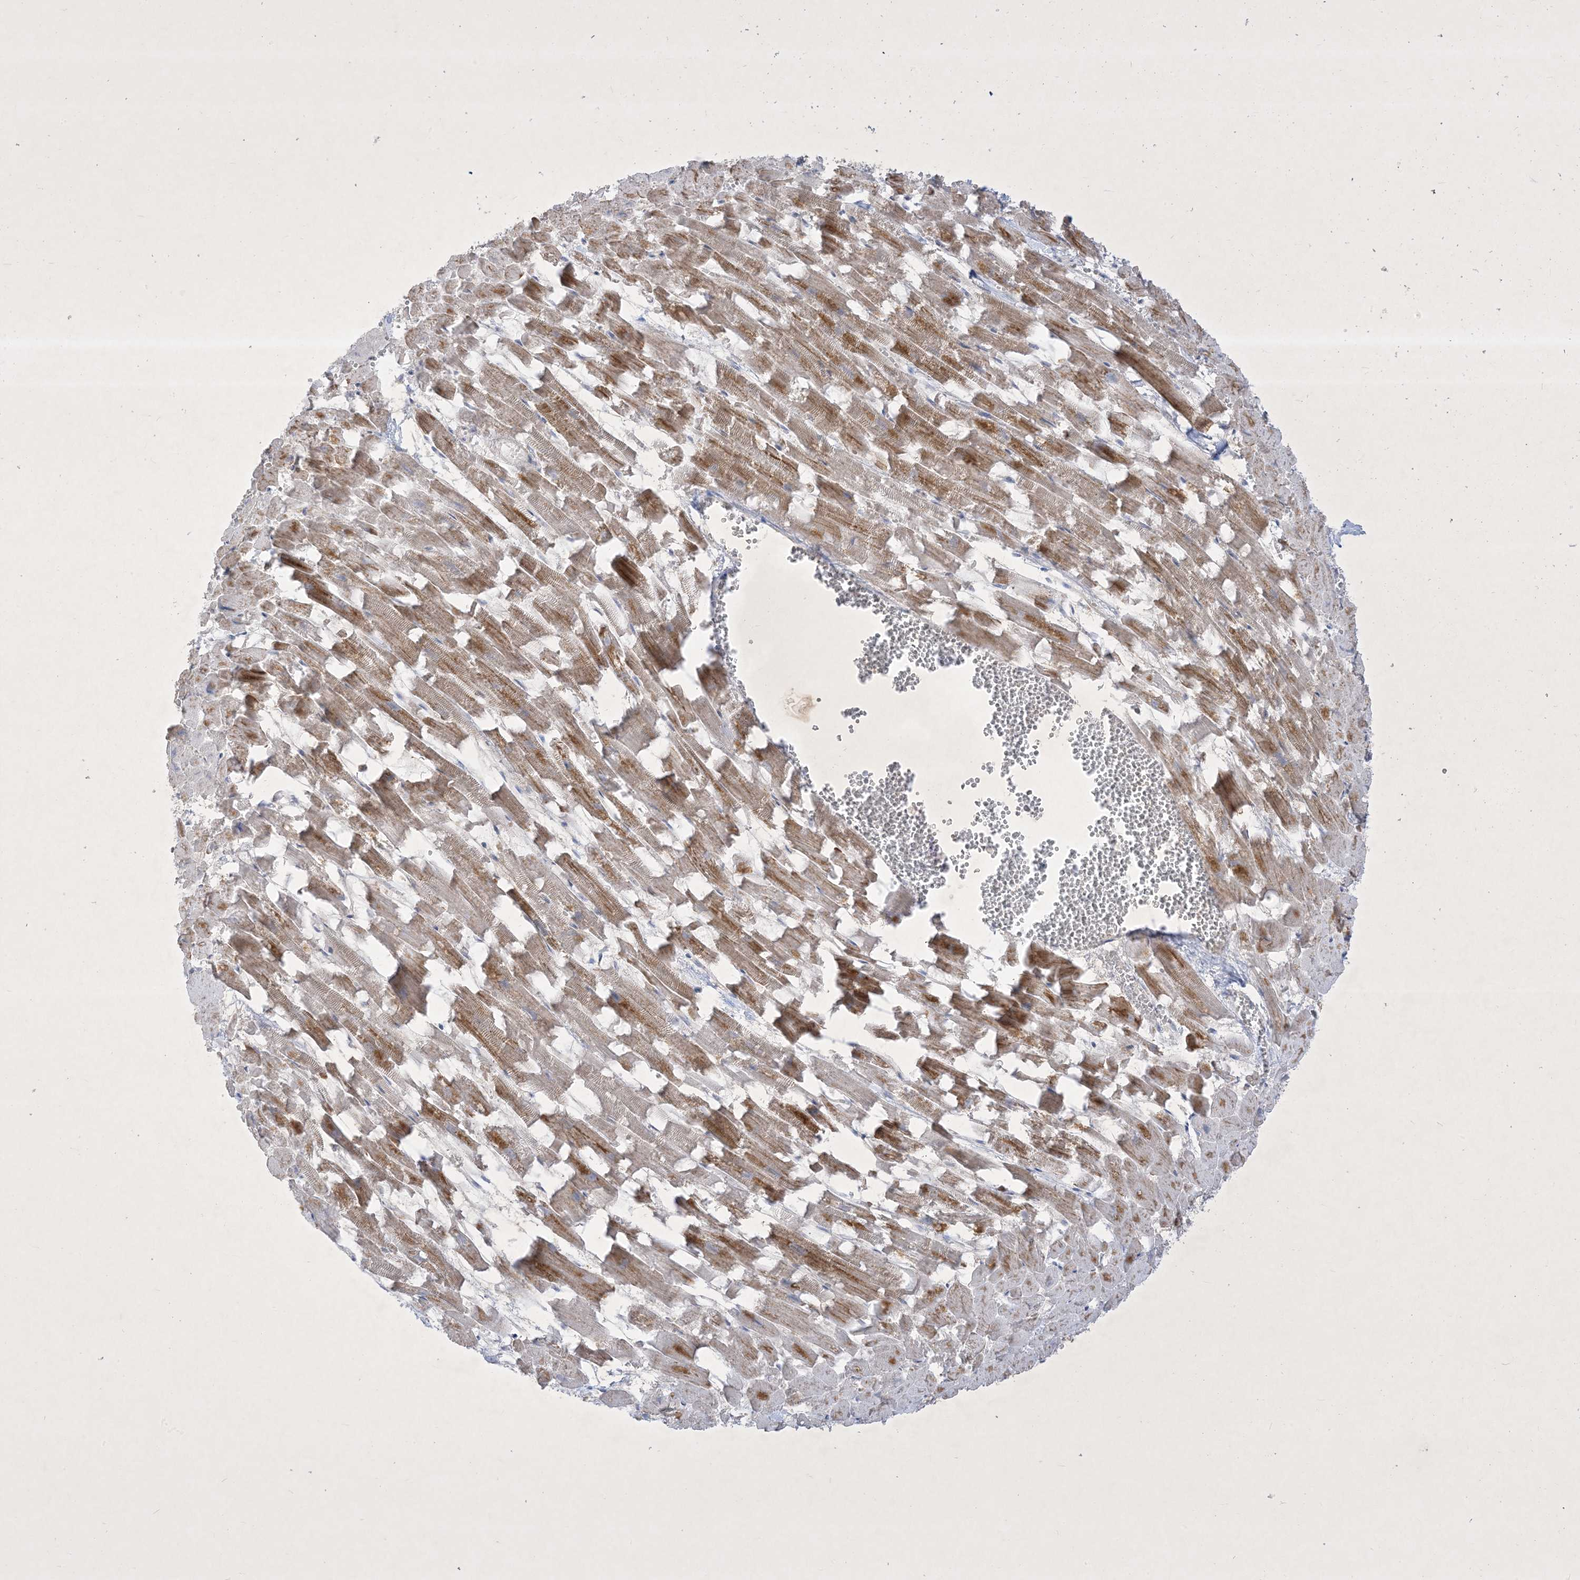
{"staining": {"intensity": "moderate", "quantity": "<25%", "location": "cytoplasmic/membranous"}, "tissue": "heart muscle", "cell_type": "Cardiomyocytes", "image_type": "normal", "snomed": [{"axis": "morphology", "description": "Normal tissue, NOS"}, {"axis": "topography", "description": "Heart"}], "caption": "Immunohistochemistry (IHC) micrograph of normal human heart muscle stained for a protein (brown), which displays low levels of moderate cytoplasmic/membranous staining in about <25% of cardiomyocytes.", "gene": "PLEKHA3", "patient": {"sex": "female", "age": 64}}